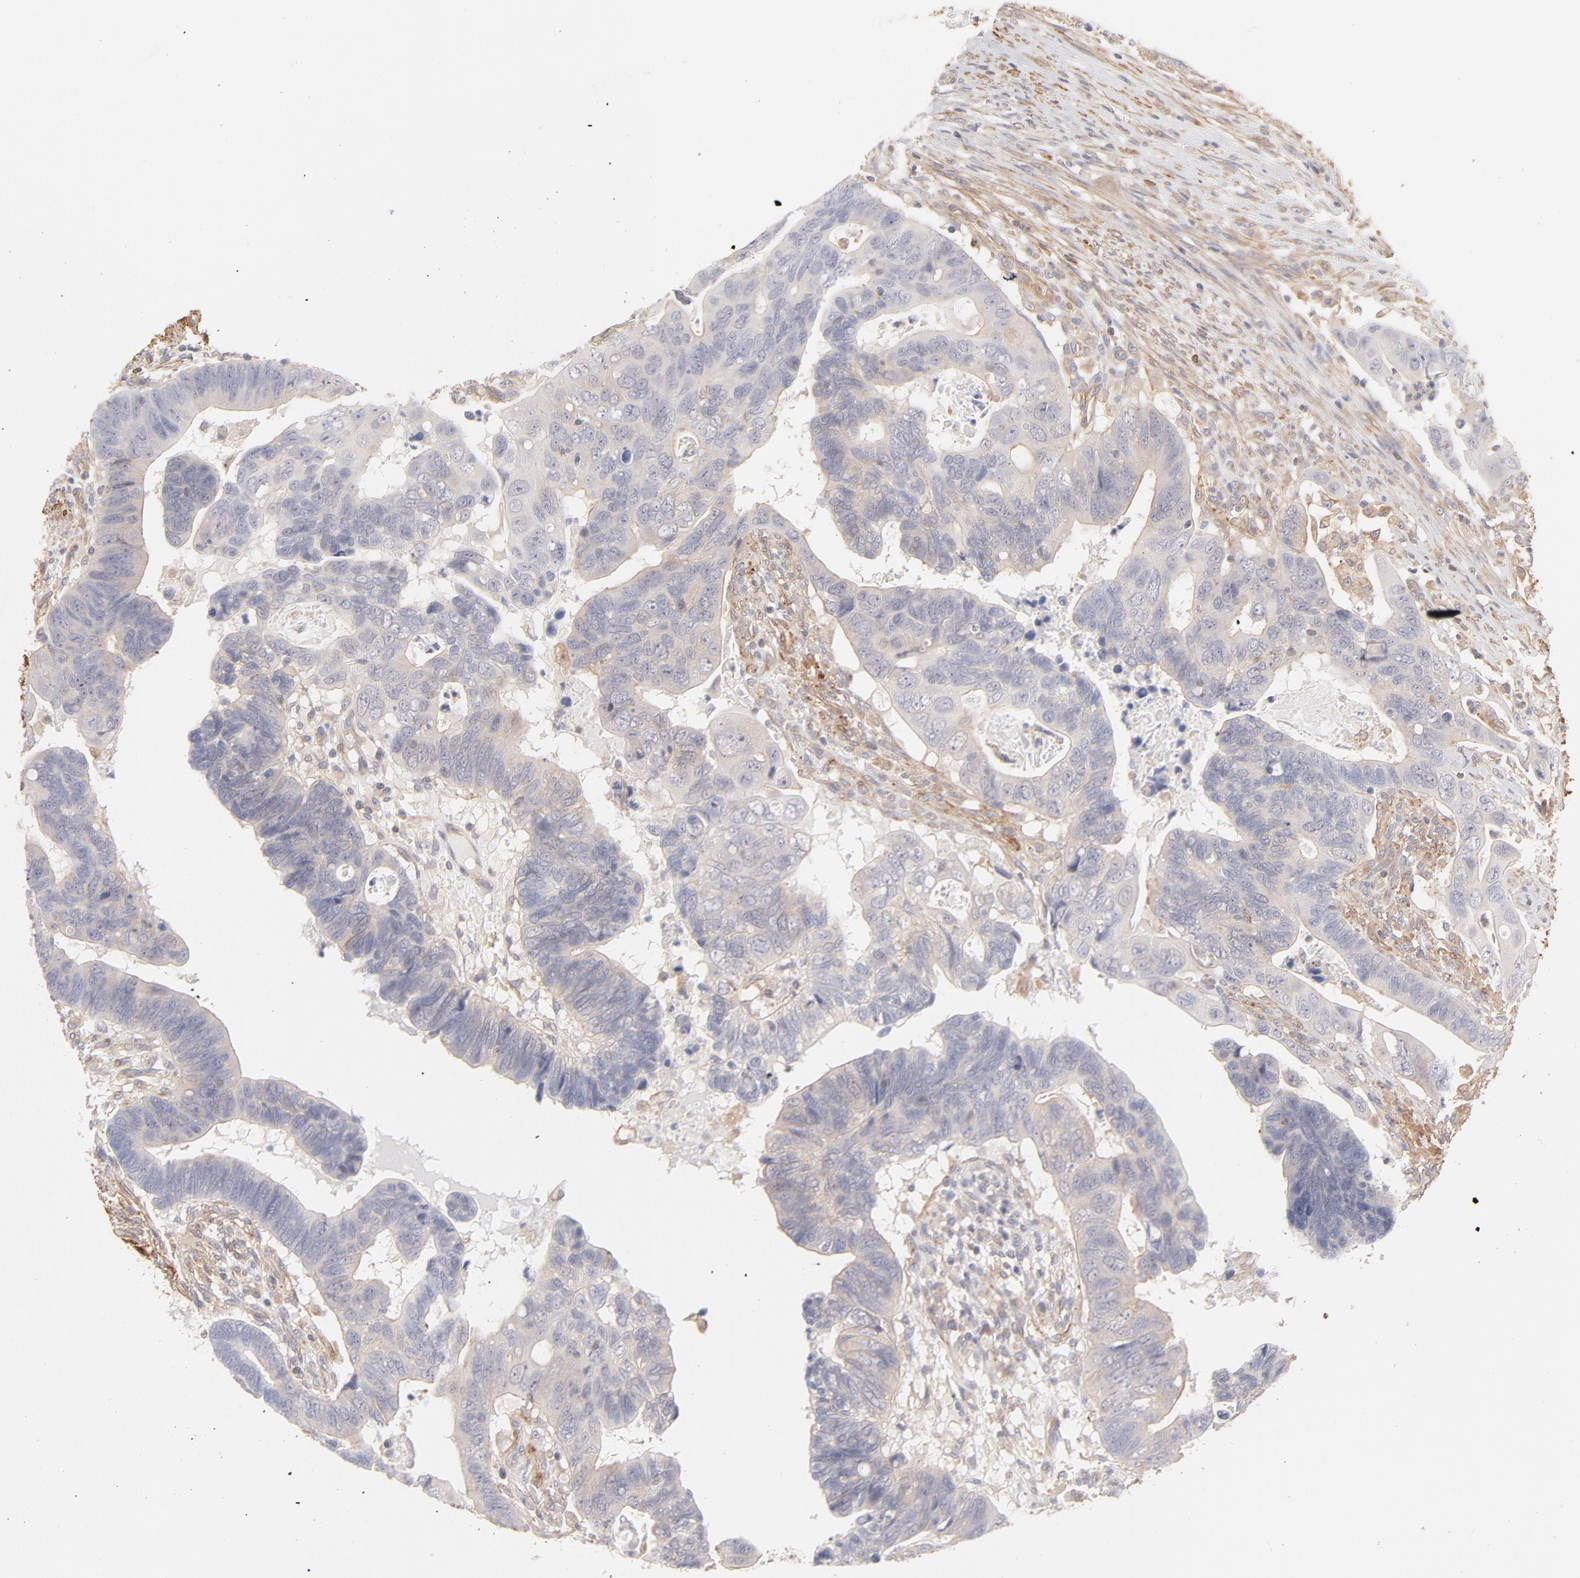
{"staining": {"intensity": "negative", "quantity": "none", "location": "none"}, "tissue": "colorectal cancer", "cell_type": "Tumor cells", "image_type": "cancer", "snomed": [{"axis": "morphology", "description": "Adenocarcinoma, NOS"}, {"axis": "topography", "description": "Rectum"}], "caption": "DAB immunohistochemical staining of colorectal cancer (adenocarcinoma) shows no significant expression in tumor cells.", "gene": "LDLRAP1", "patient": {"sex": "male", "age": 53}}